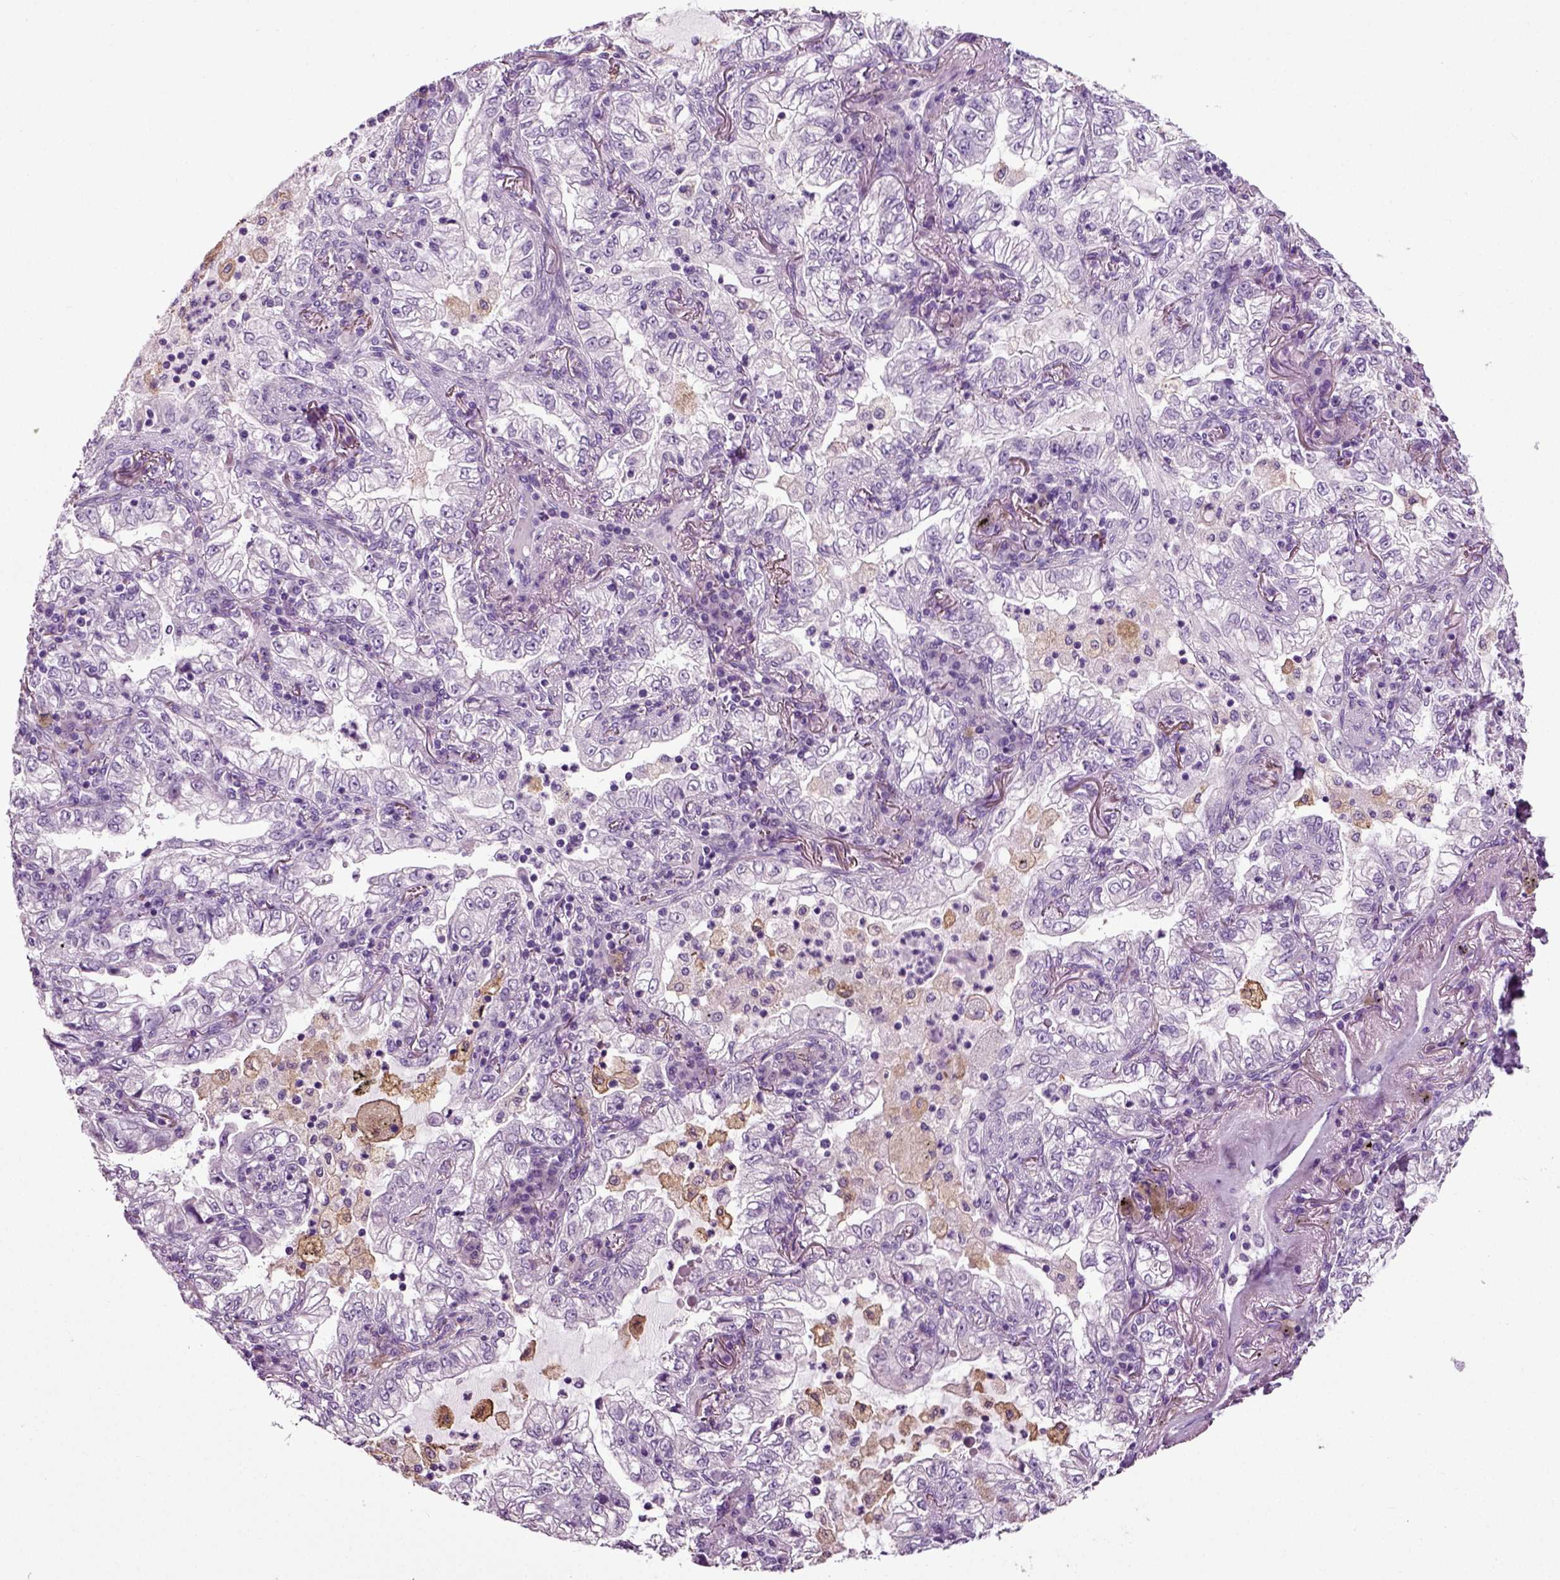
{"staining": {"intensity": "negative", "quantity": "none", "location": "none"}, "tissue": "lung cancer", "cell_type": "Tumor cells", "image_type": "cancer", "snomed": [{"axis": "morphology", "description": "Adenocarcinoma, NOS"}, {"axis": "topography", "description": "Lung"}], "caption": "Lung cancer (adenocarcinoma) stained for a protein using immunohistochemistry (IHC) exhibits no expression tumor cells.", "gene": "DNAH10", "patient": {"sex": "female", "age": 73}}